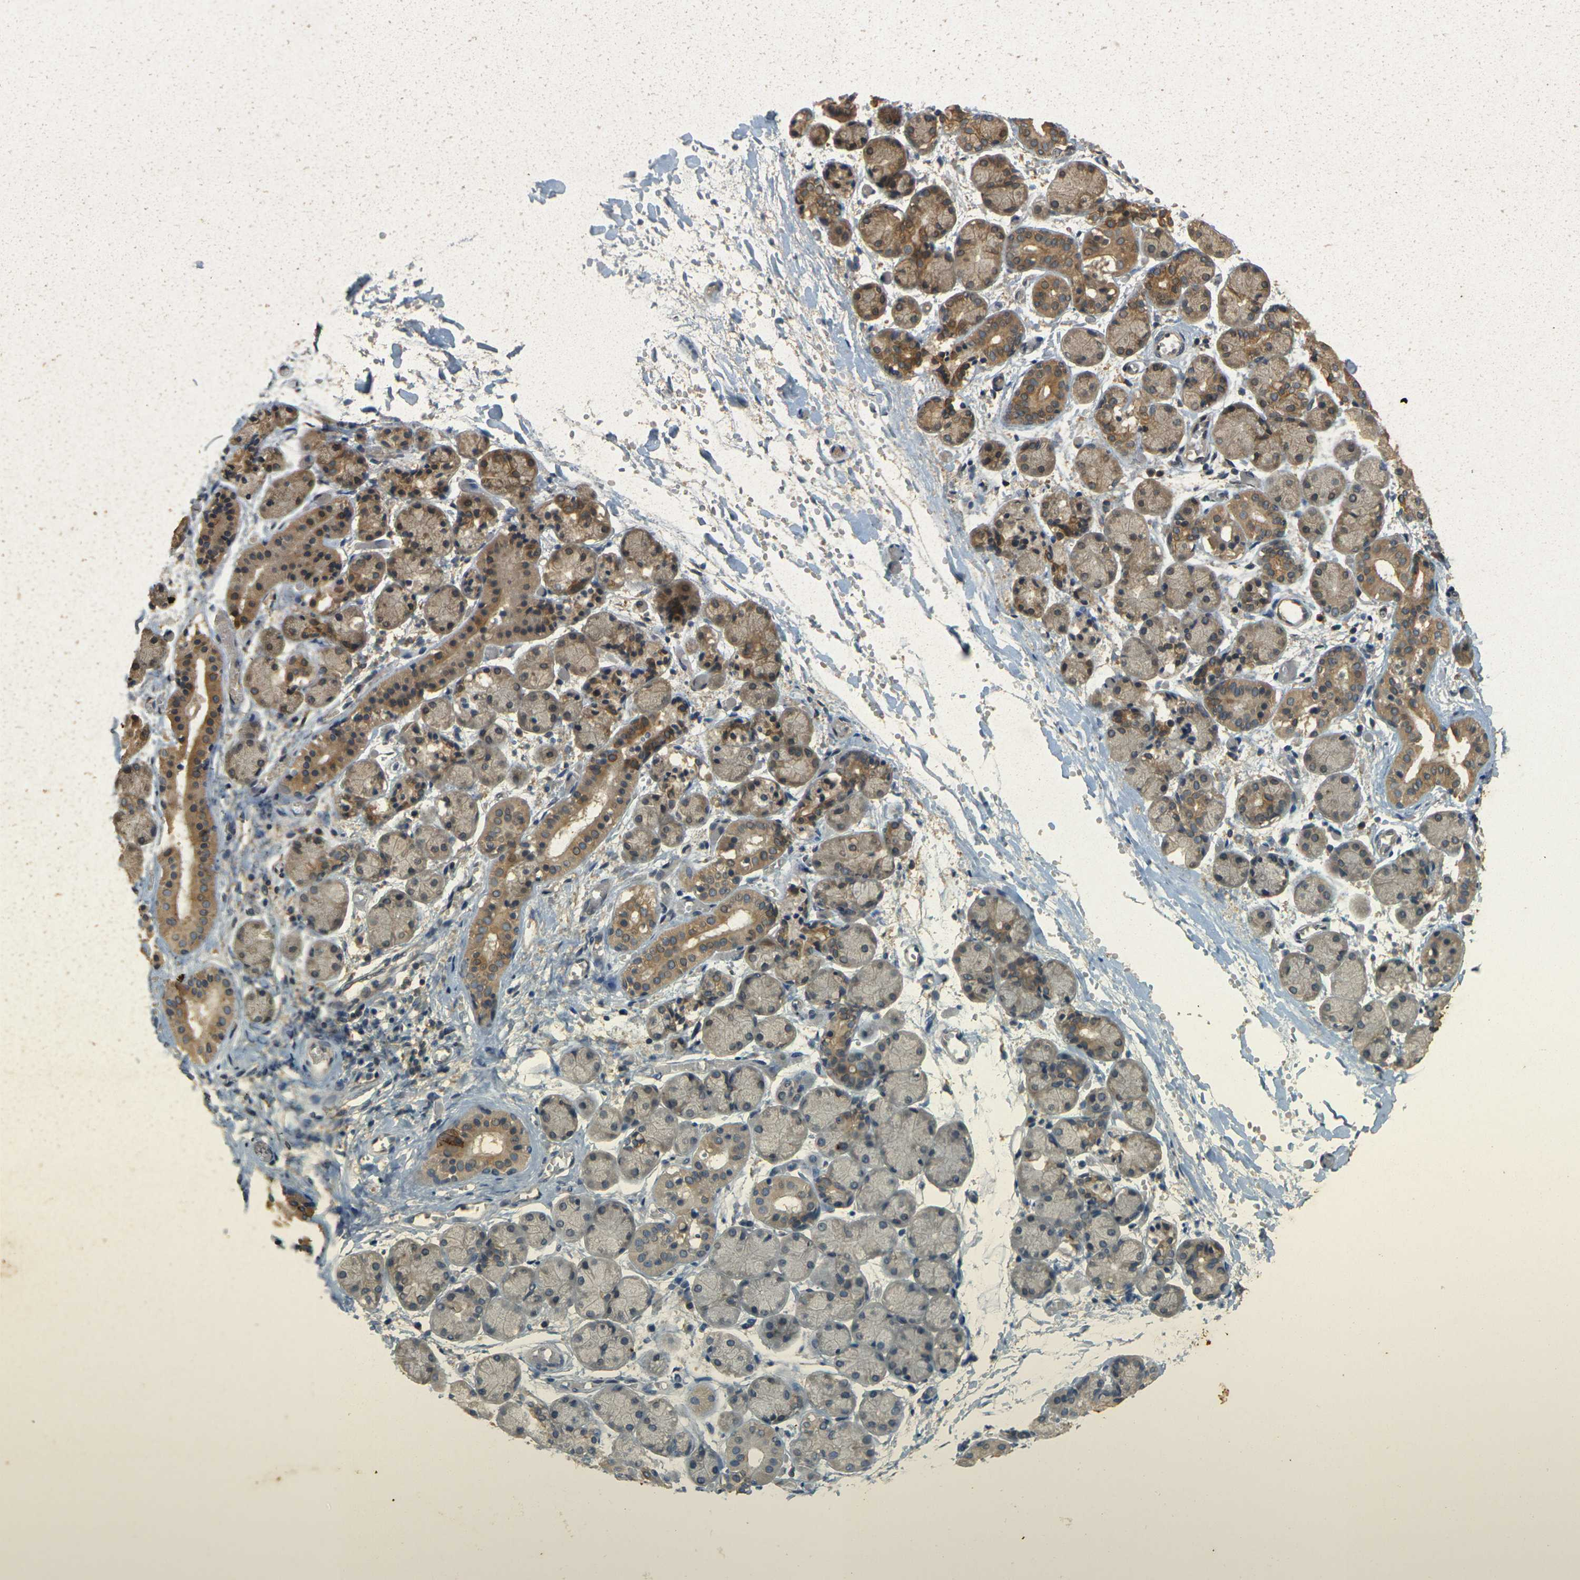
{"staining": {"intensity": "moderate", "quantity": ">75%", "location": "cytoplasmic/membranous"}, "tissue": "salivary gland", "cell_type": "Glandular cells", "image_type": "normal", "snomed": [{"axis": "morphology", "description": "Normal tissue, NOS"}, {"axis": "topography", "description": "Salivary gland"}], "caption": "IHC staining of benign salivary gland, which reveals medium levels of moderate cytoplasmic/membranous expression in about >75% of glandular cells indicating moderate cytoplasmic/membranous protein staining. The staining was performed using DAB (brown) for protein detection and nuclei were counterstained in hematoxylin (blue).", "gene": "ERN1", "patient": {"sex": "female", "age": 24}}